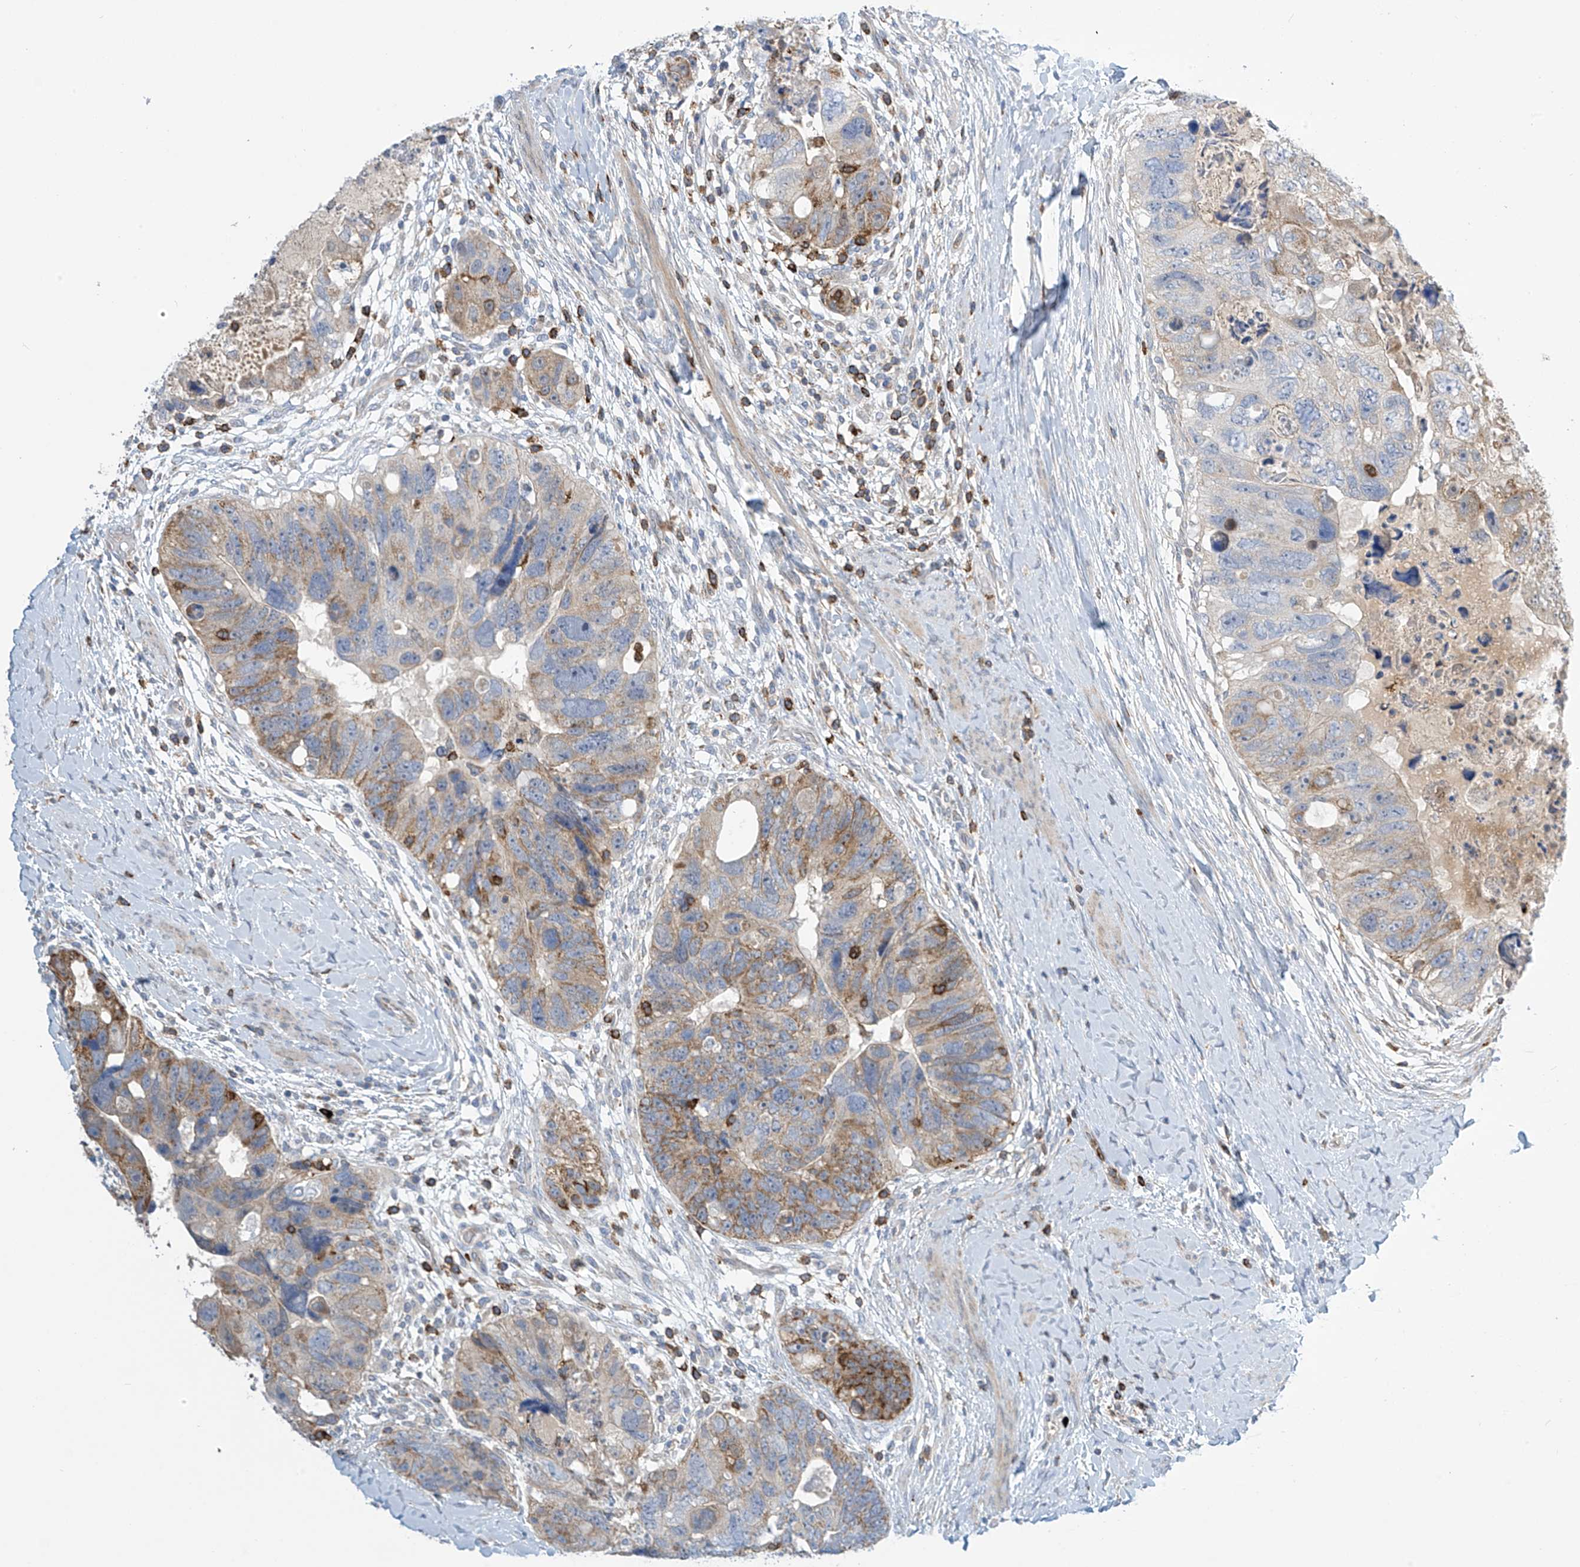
{"staining": {"intensity": "moderate", "quantity": "25%-75%", "location": "cytoplasmic/membranous"}, "tissue": "colorectal cancer", "cell_type": "Tumor cells", "image_type": "cancer", "snomed": [{"axis": "morphology", "description": "Adenocarcinoma, NOS"}, {"axis": "topography", "description": "Rectum"}], "caption": "A high-resolution histopathology image shows immunohistochemistry (IHC) staining of colorectal cancer, which demonstrates moderate cytoplasmic/membranous positivity in about 25%-75% of tumor cells.", "gene": "IBA57", "patient": {"sex": "male", "age": 59}}